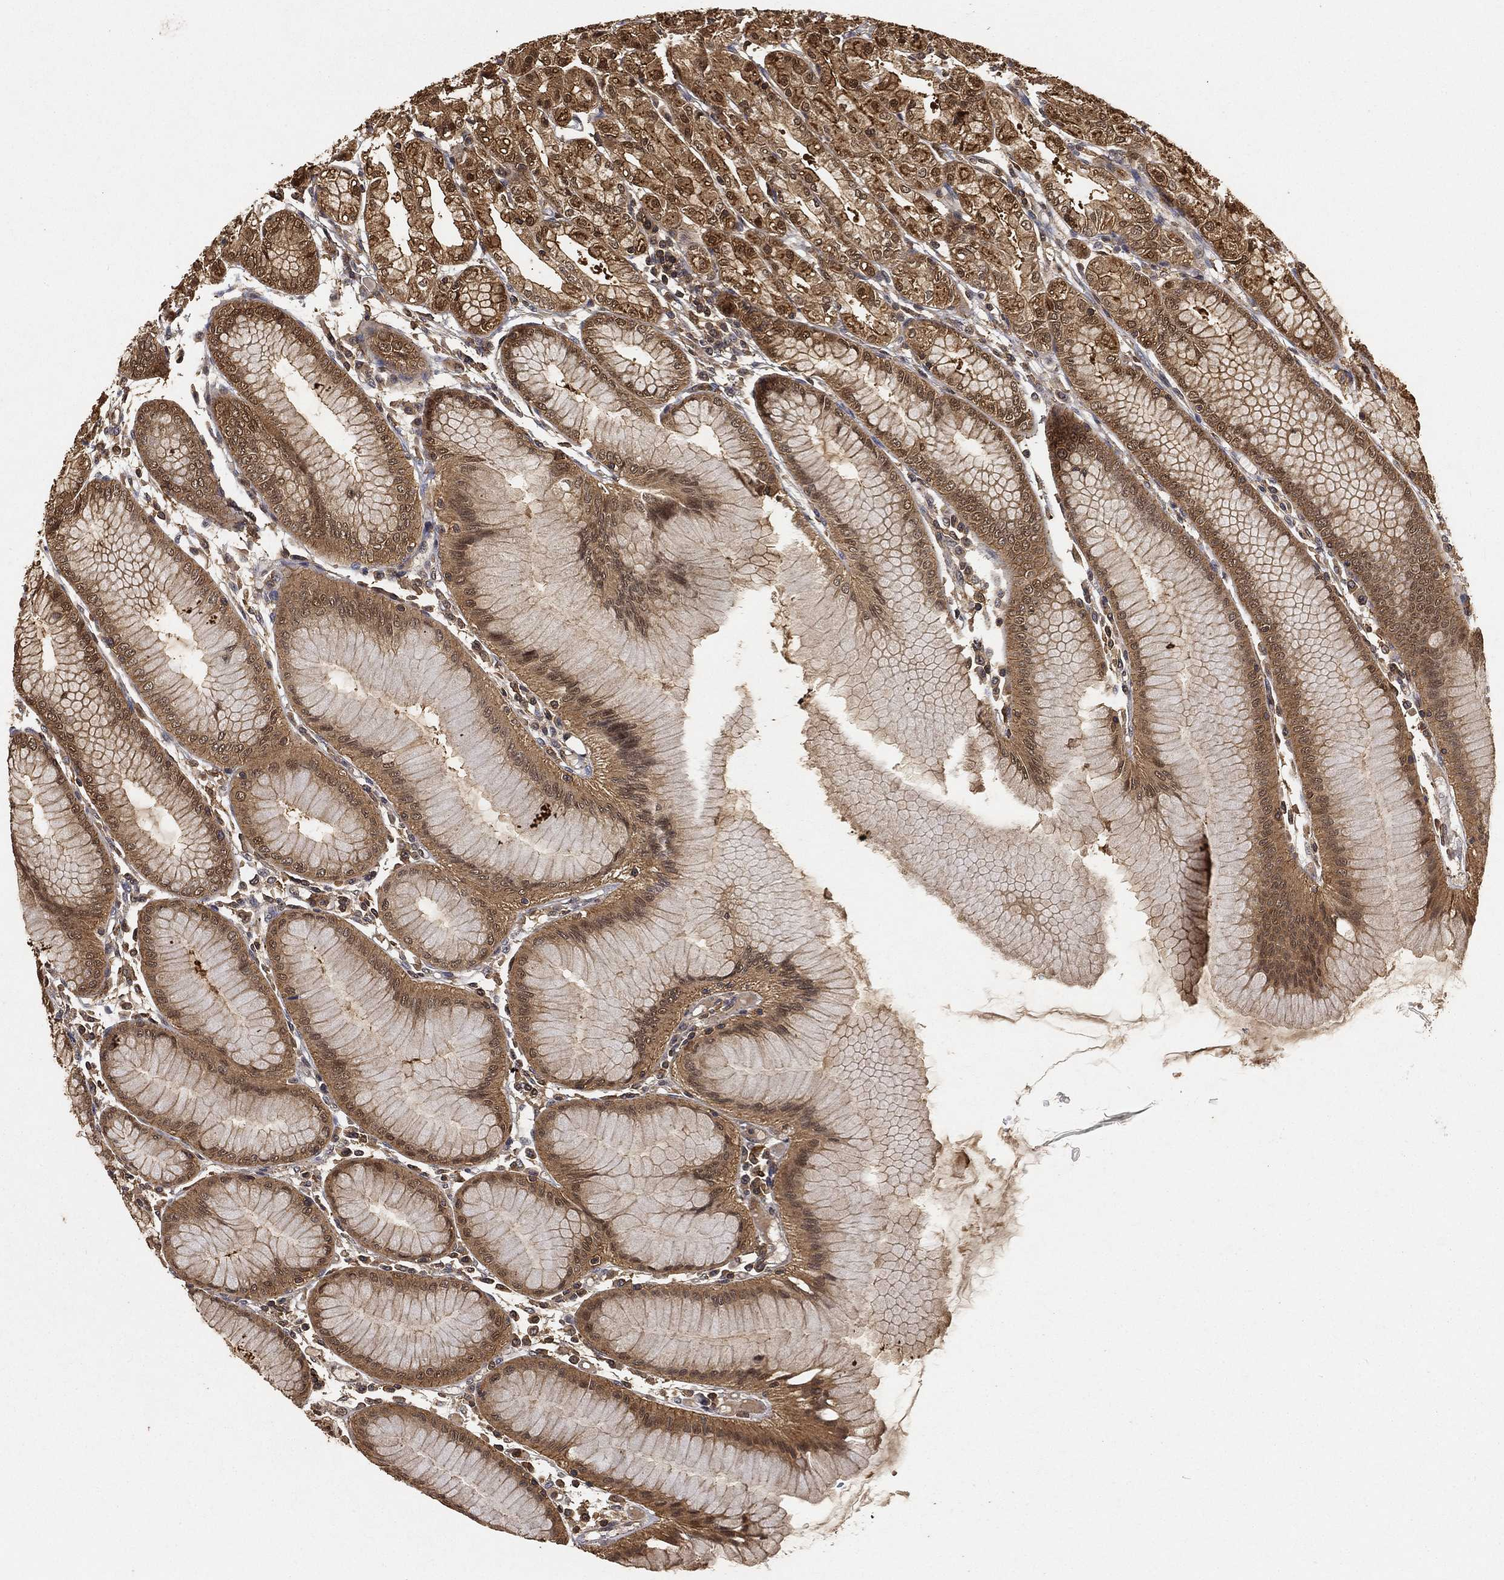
{"staining": {"intensity": "strong", "quantity": "25%-75%", "location": "cytoplasmic/membranous,nuclear"}, "tissue": "stomach", "cell_type": "Glandular cells", "image_type": "normal", "snomed": [{"axis": "morphology", "description": "Normal tissue, NOS"}, {"axis": "topography", "description": "Stomach"}], "caption": "The image reveals staining of unremarkable stomach, revealing strong cytoplasmic/membranous,nuclear protein positivity (brown color) within glandular cells. (DAB IHC with brightfield microscopy, high magnification).", "gene": "CRYL1", "patient": {"sex": "female", "age": 57}}